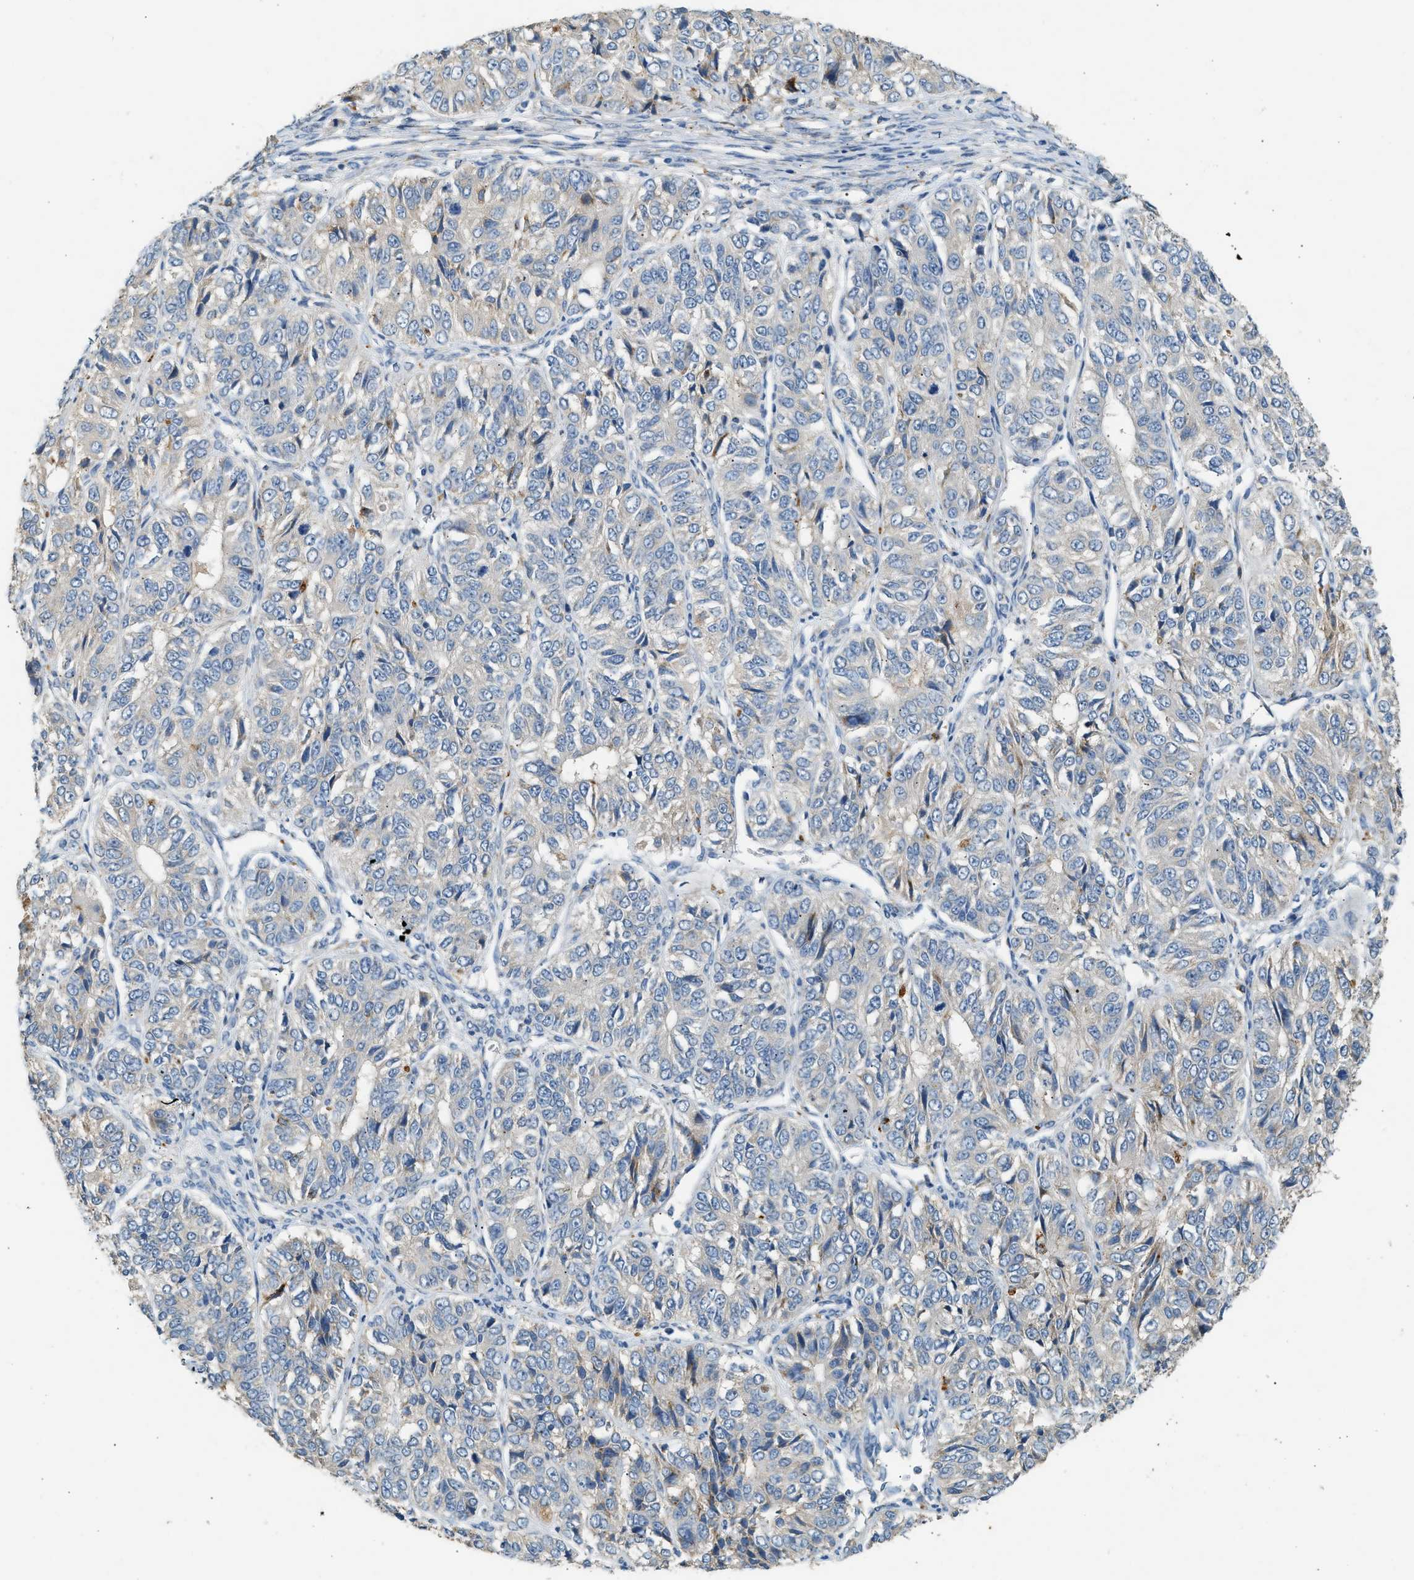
{"staining": {"intensity": "weak", "quantity": "<25%", "location": "cytoplasmic/membranous"}, "tissue": "ovarian cancer", "cell_type": "Tumor cells", "image_type": "cancer", "snomed": [{"axis": "morphology", "description": "Carcinoma, endometroid"}, {"axis": "topography", "description": "Ovary"}], "caption": "Histopathology image shows no protein positivity in tumor cells of endometroid carcinoma (ovarian) tissue.", "gene": "CTSB", "patient": {"sex": "female", "age": 51}}